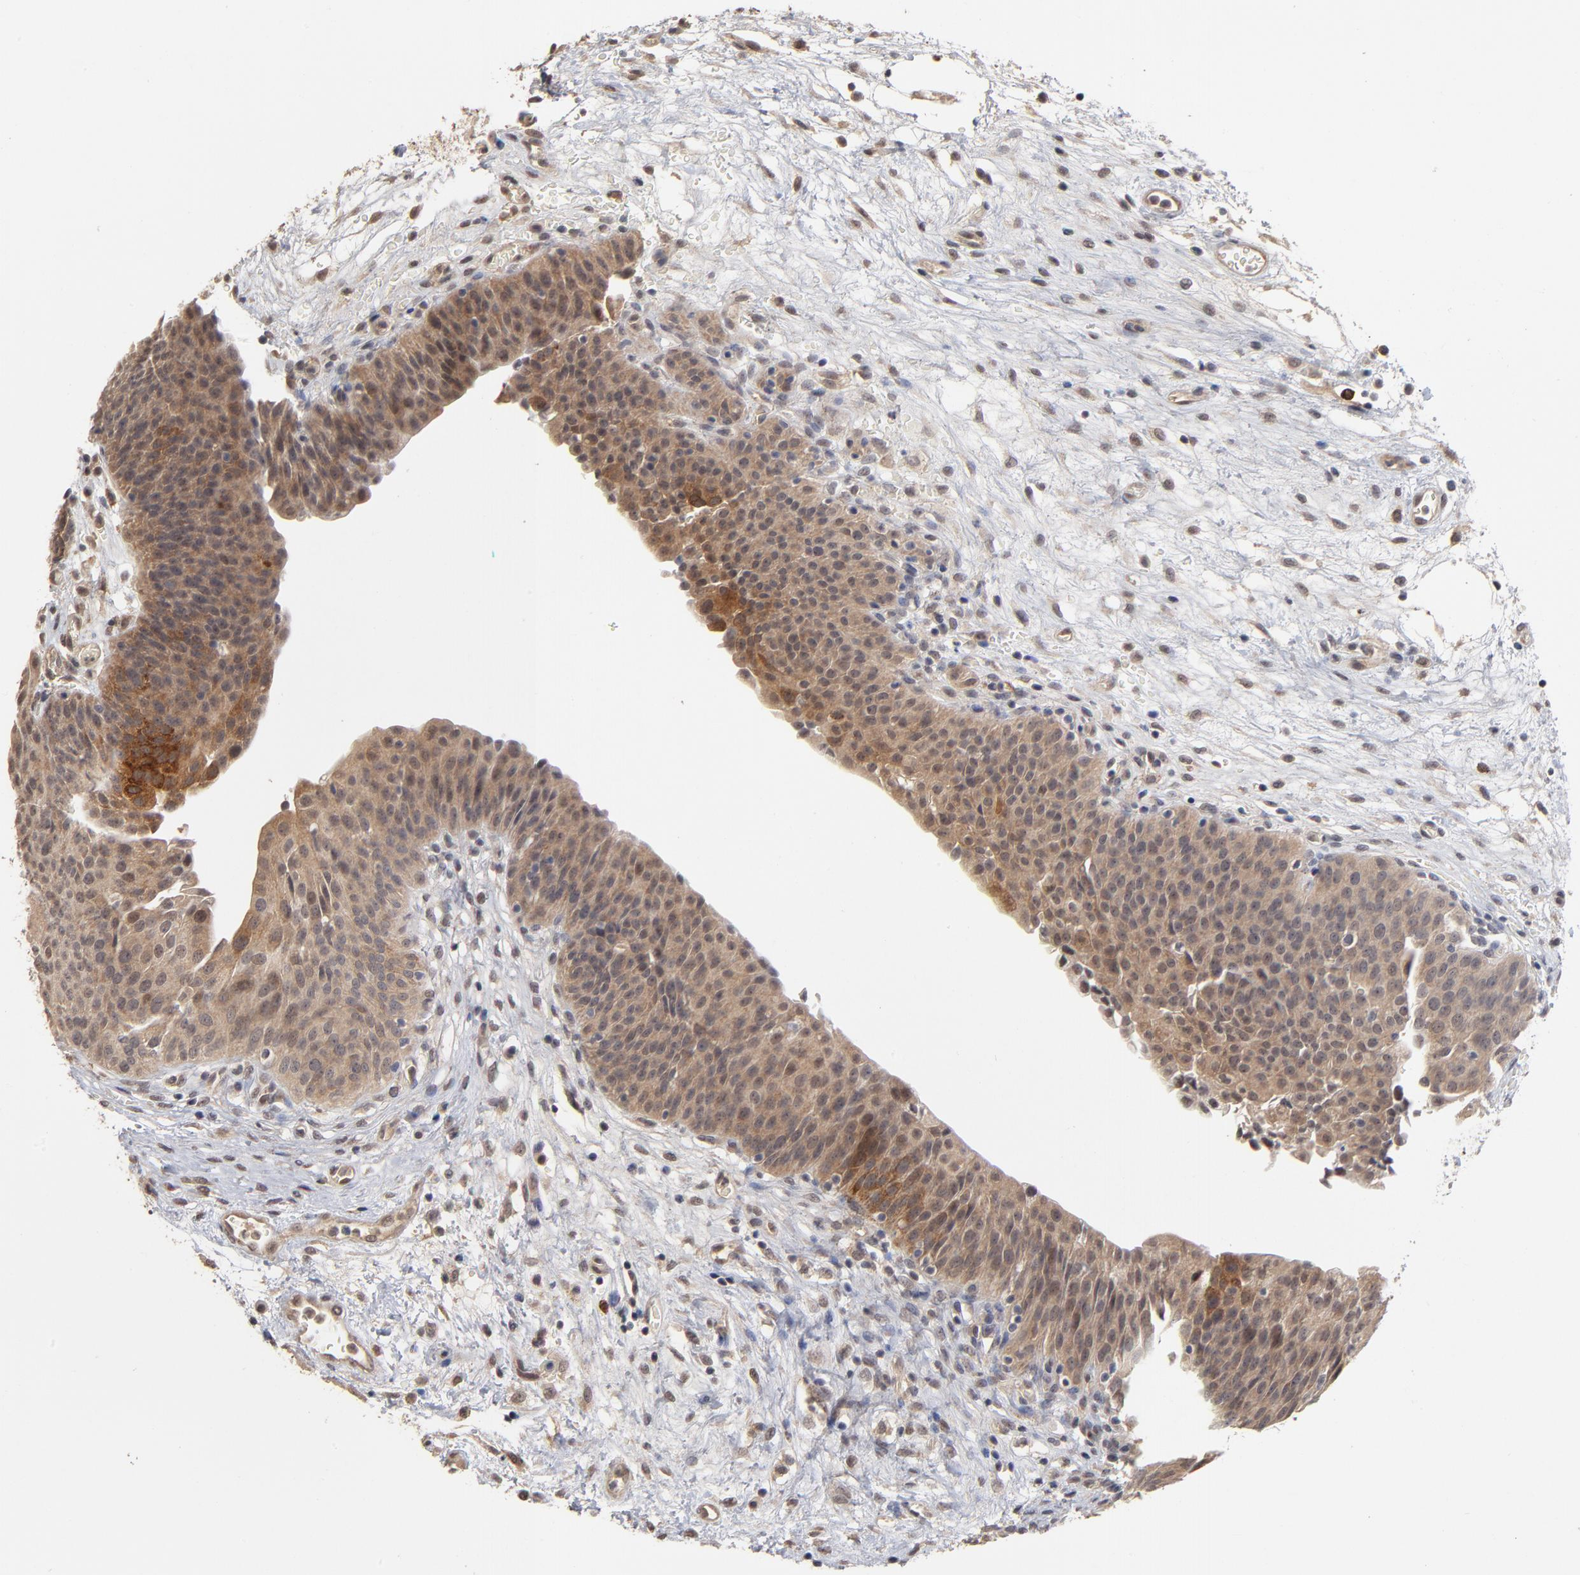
{"staining": {"intensity": "strong", "quantity": ">75%", "location": "cytoplasmic/membranous"}, "tissue": "urinary bladder", "cell_type": "Urothelial cells", "image_type": "normal", "snomed": [{"axis": "morphology", "description": "Normal tissue, NOS"}, {"axis": "topography", "description": "Smooth muscle"}, {"axis": "topography", "description": "Urinary bladder"}], "caption": "DAB immunohistochemical staining of unremarkable human urinary bladder demonstrates strong cytoplasmic/membranous protein staining in about >75% of urothelial cells.", "gene": "ASB8", "patient": {"sex": "male", "age": 35}}